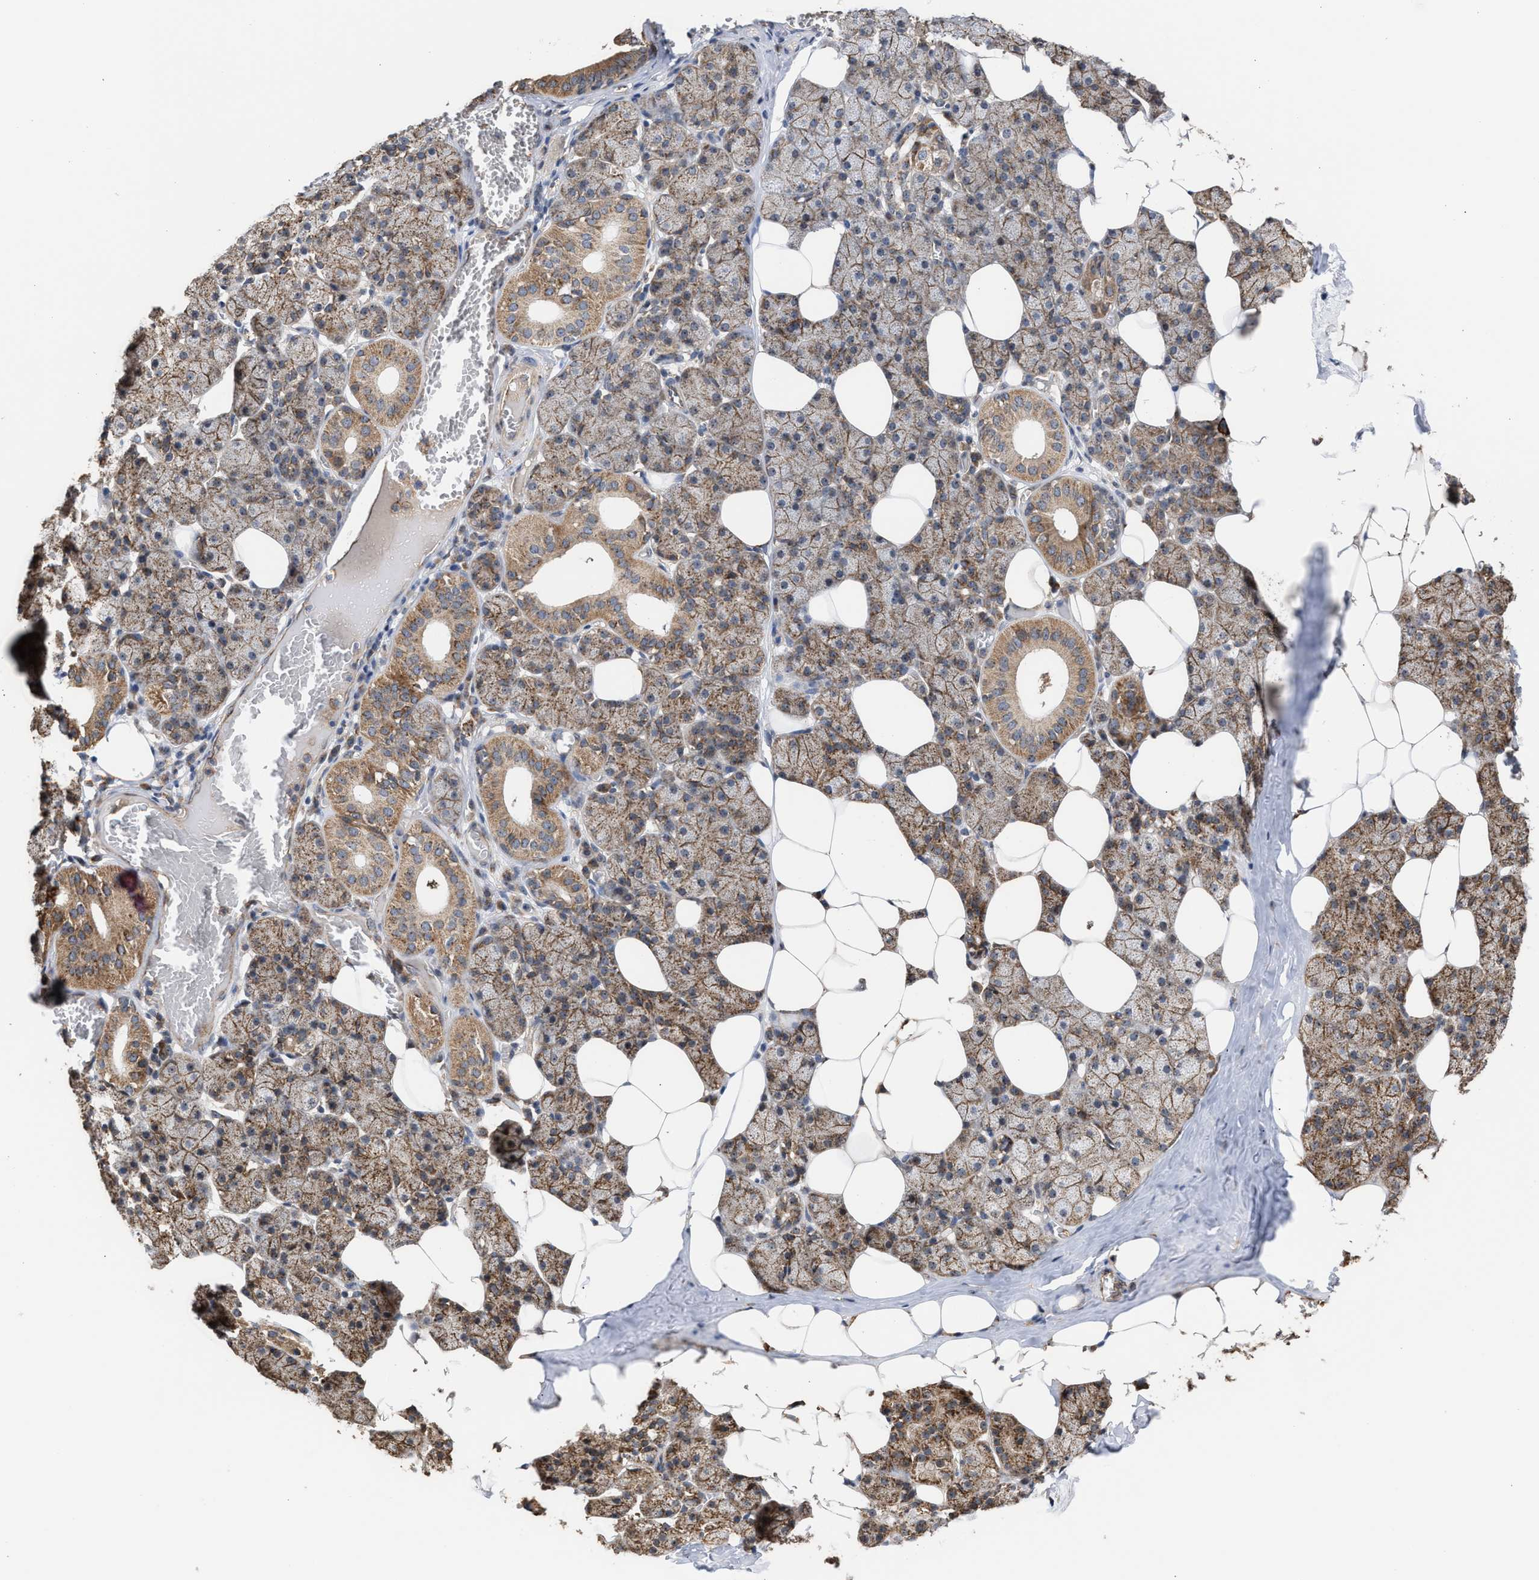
{"staining": {"intensity": "moderate", "quantity": ">75%", "location": "cytoplasmic/membranous"}, "tissue": "salivary gland", "cell_type": "Glandular cells", "image_type": "normal", "snomed": [{"axis": "morphology", "description": "Normal tissue, NOS"}, {"axis": "topography", "description": "Salivary gland"}], "caption": "Glandular cells reveal moderate cytoplasmic/membranous expression in about >75% of cells in normal salivary gland. Ihc stains the protein in brown and the nuclei are stained blue.", "gene": "EXOSC2", "patient": {"sex": "female", "age": 33}}